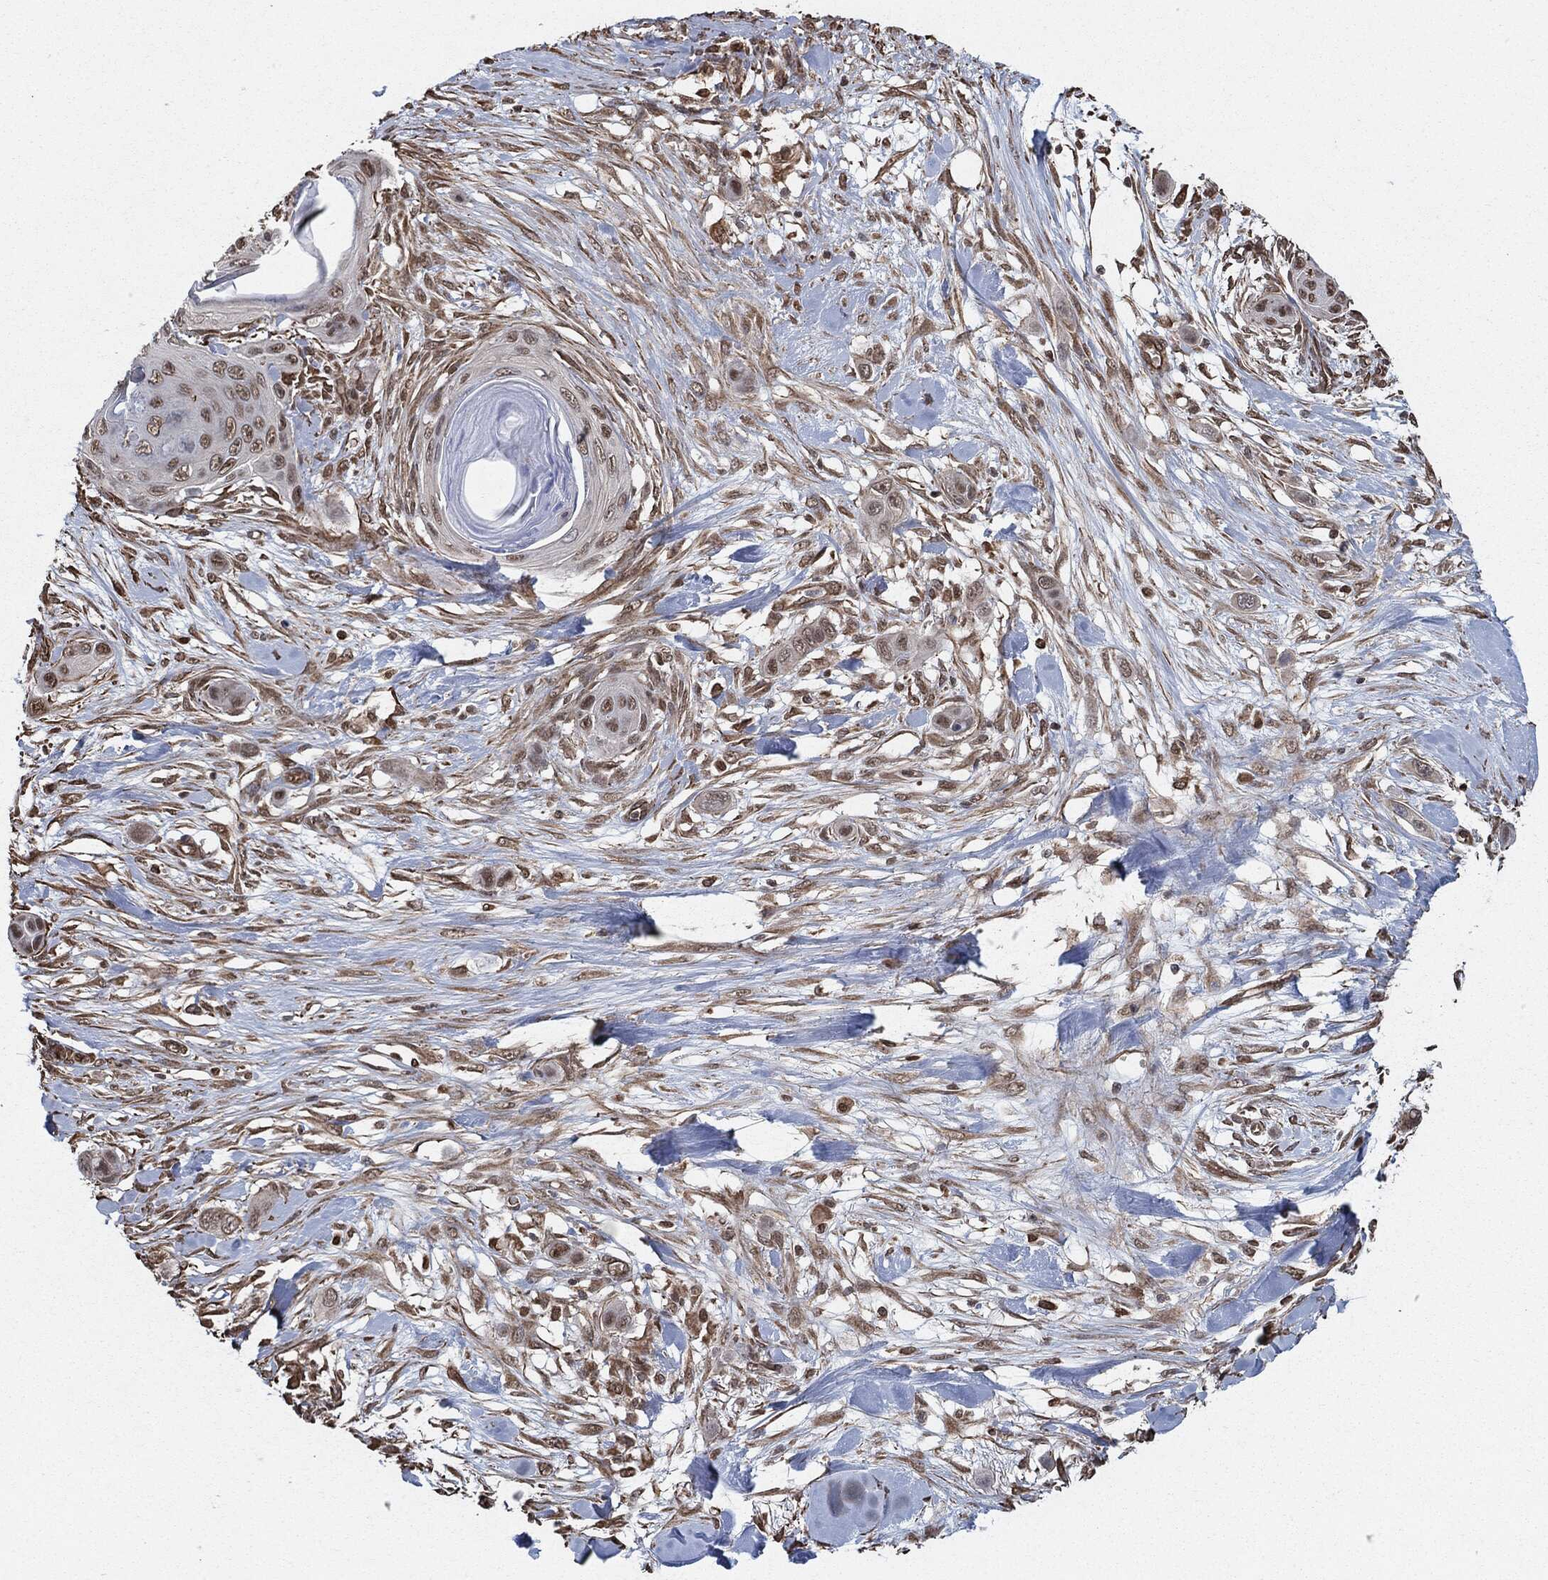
{"staining": {"intensity": "moderate", "quantity": "25%-75%", "location": "nuclear"}, "tissue": "skin cancer", "cell_type": "Tumor cells", "image_type": "cancer", "snomed": [{"axis": "morphology", "description": "Squamous cell carcinoma, NOS"}, {"axis": "topography", "description": "Skin"}], "caption": "Immunohistochemical staining of skin cancer (squamous cell carcinoma) reveals medium levels of moderate nuclear expression in about 25%-75% of tumor cells.", "gene": "TP53RK", "patient": {"sex": "male", "age": 79}}